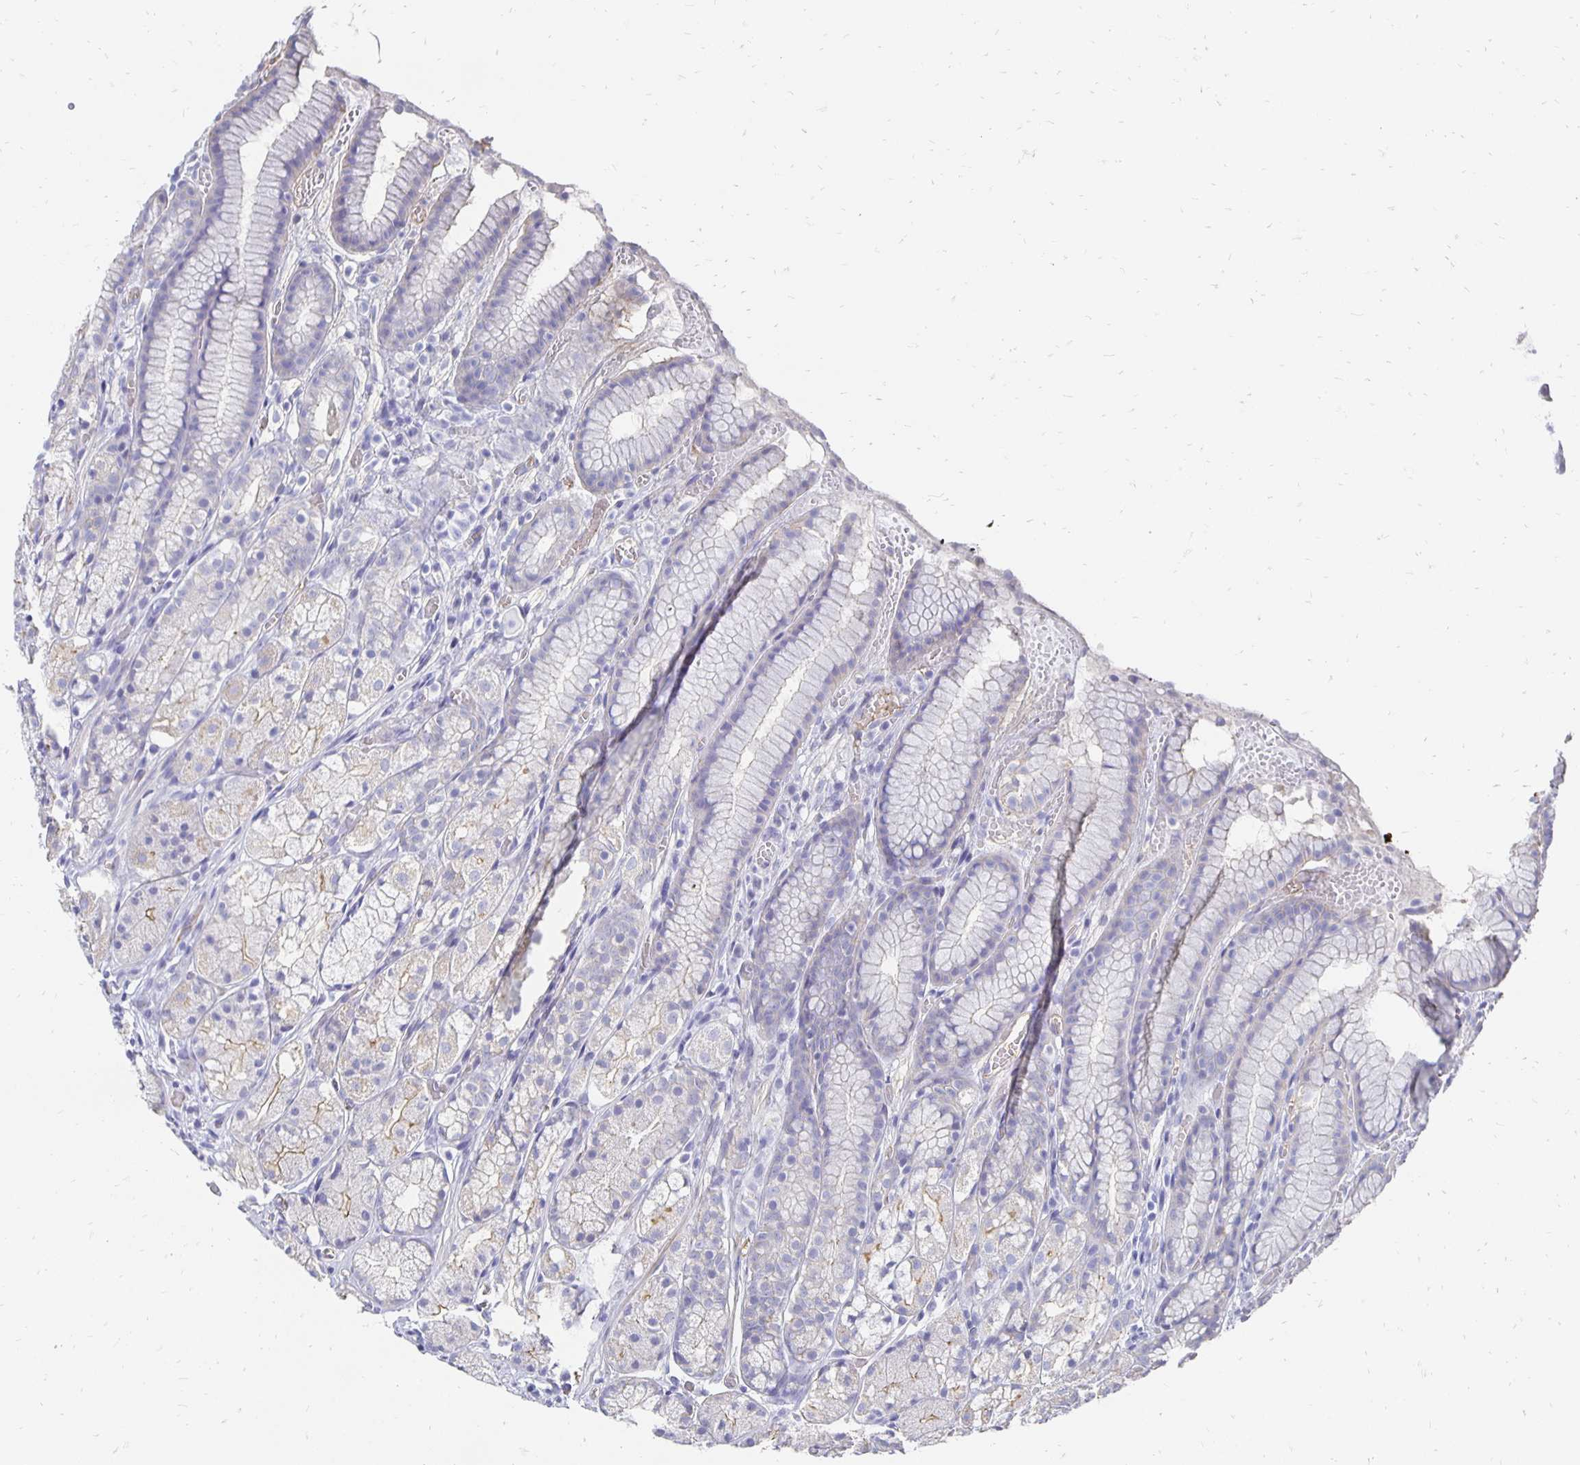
{"staining": {"intensity": "weak", "quantity": "<25%", "location": "cytoplasmic/membranous"}, "tissue": "stomach", "cell_type": "Glandular cells", "image_type": "normal", "snomed": [{"axis": "morphology", "description": "Normal tissue, NOS"}, {"axis": "topography", "description": "Smooth muscle"}, {"axis": "topography", "description": "Stomach"}], "caption": "Immunohistochemistry (IHC) photomicrograph of unremarkable stomach: human stomach stained with DAB (3,3'-diaminobenzidine) shows no significant protein positivity in glandular cells.", "gene": "APOB", "patient": {"sex": "male", "age": 70}}